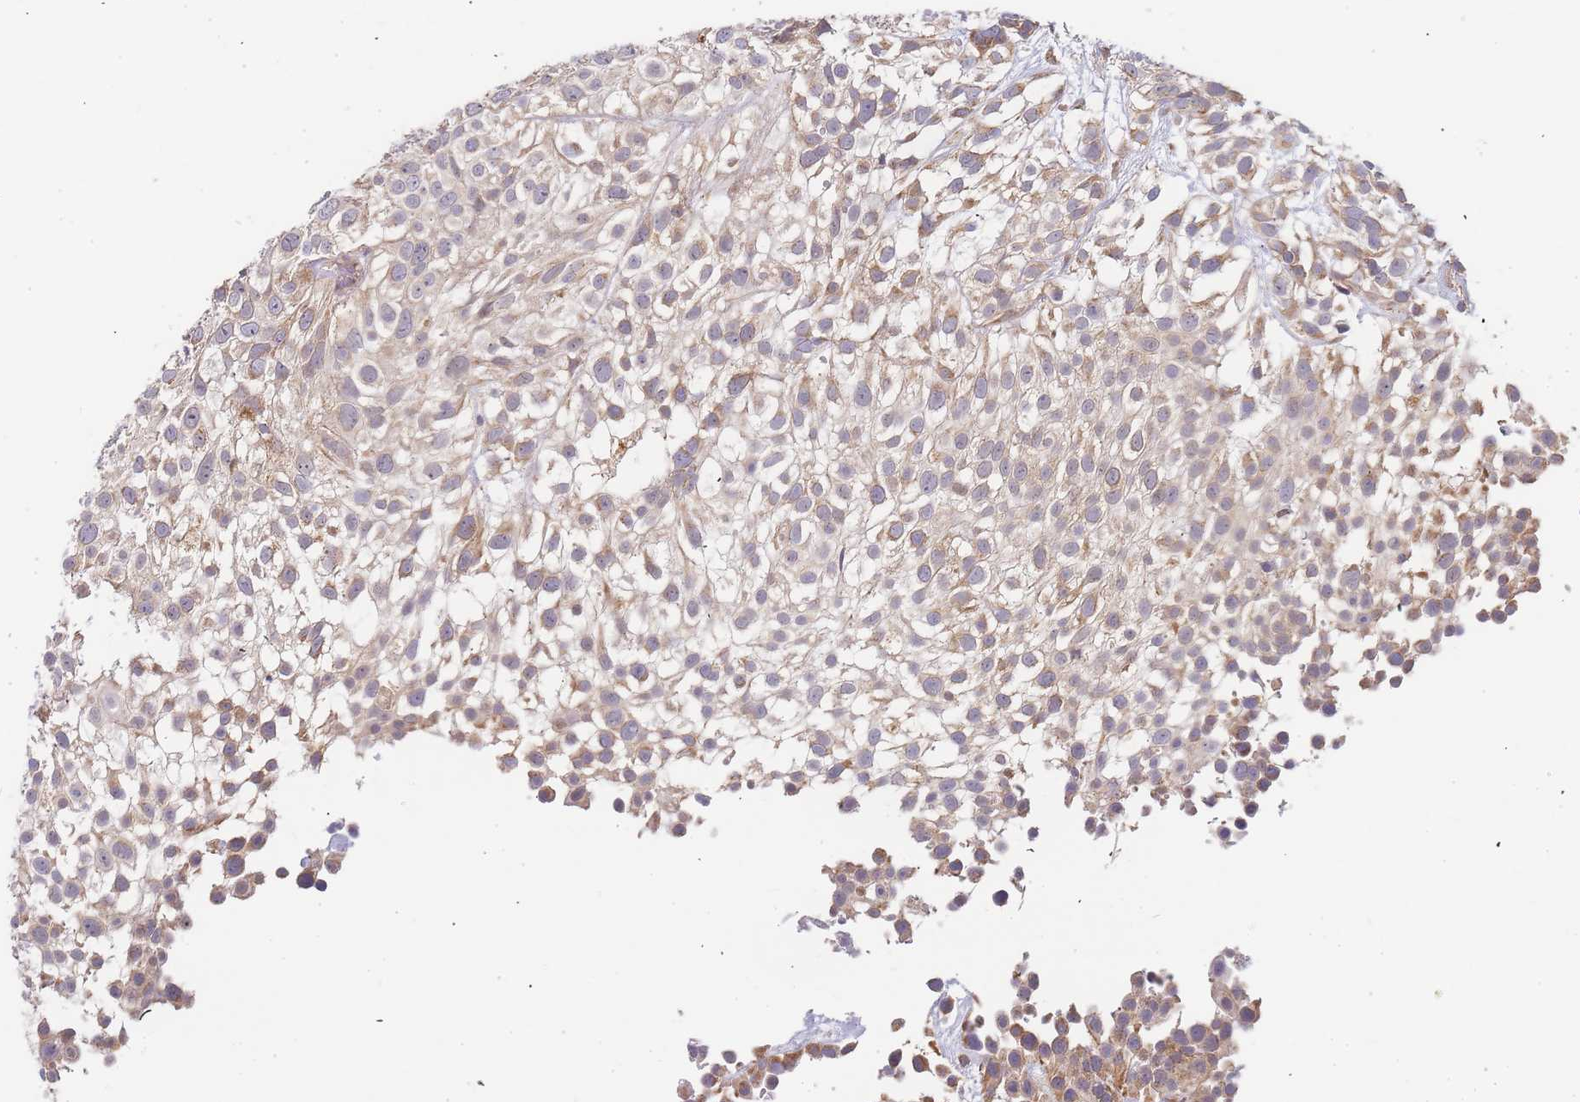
{"staining": {"intensity": "moderate", "quantity": "25%-75%", "location": "cytoplasmic/membranous"}, "tissue": "urothelial cancer", "cell_type": "Tumor cells", "image_type": "cancer", "snomed": [{"axis": "morphology", "description": "Urothelial carcinoma, High grade"}, {"axis": "topography", "description": "Urinary bladder"}], "caption": "Moderate cytoplasmic/membranous protein positivity is appreciated in approximately 25%-75% of tumor cells in high-grade urothelial carcinoma. Immunohistochemistry (ihc) stains the protein in brown and the nuclei are stained blue.", "gene": "ADCY9", "patient": {"sex": "male", "age": 56}}